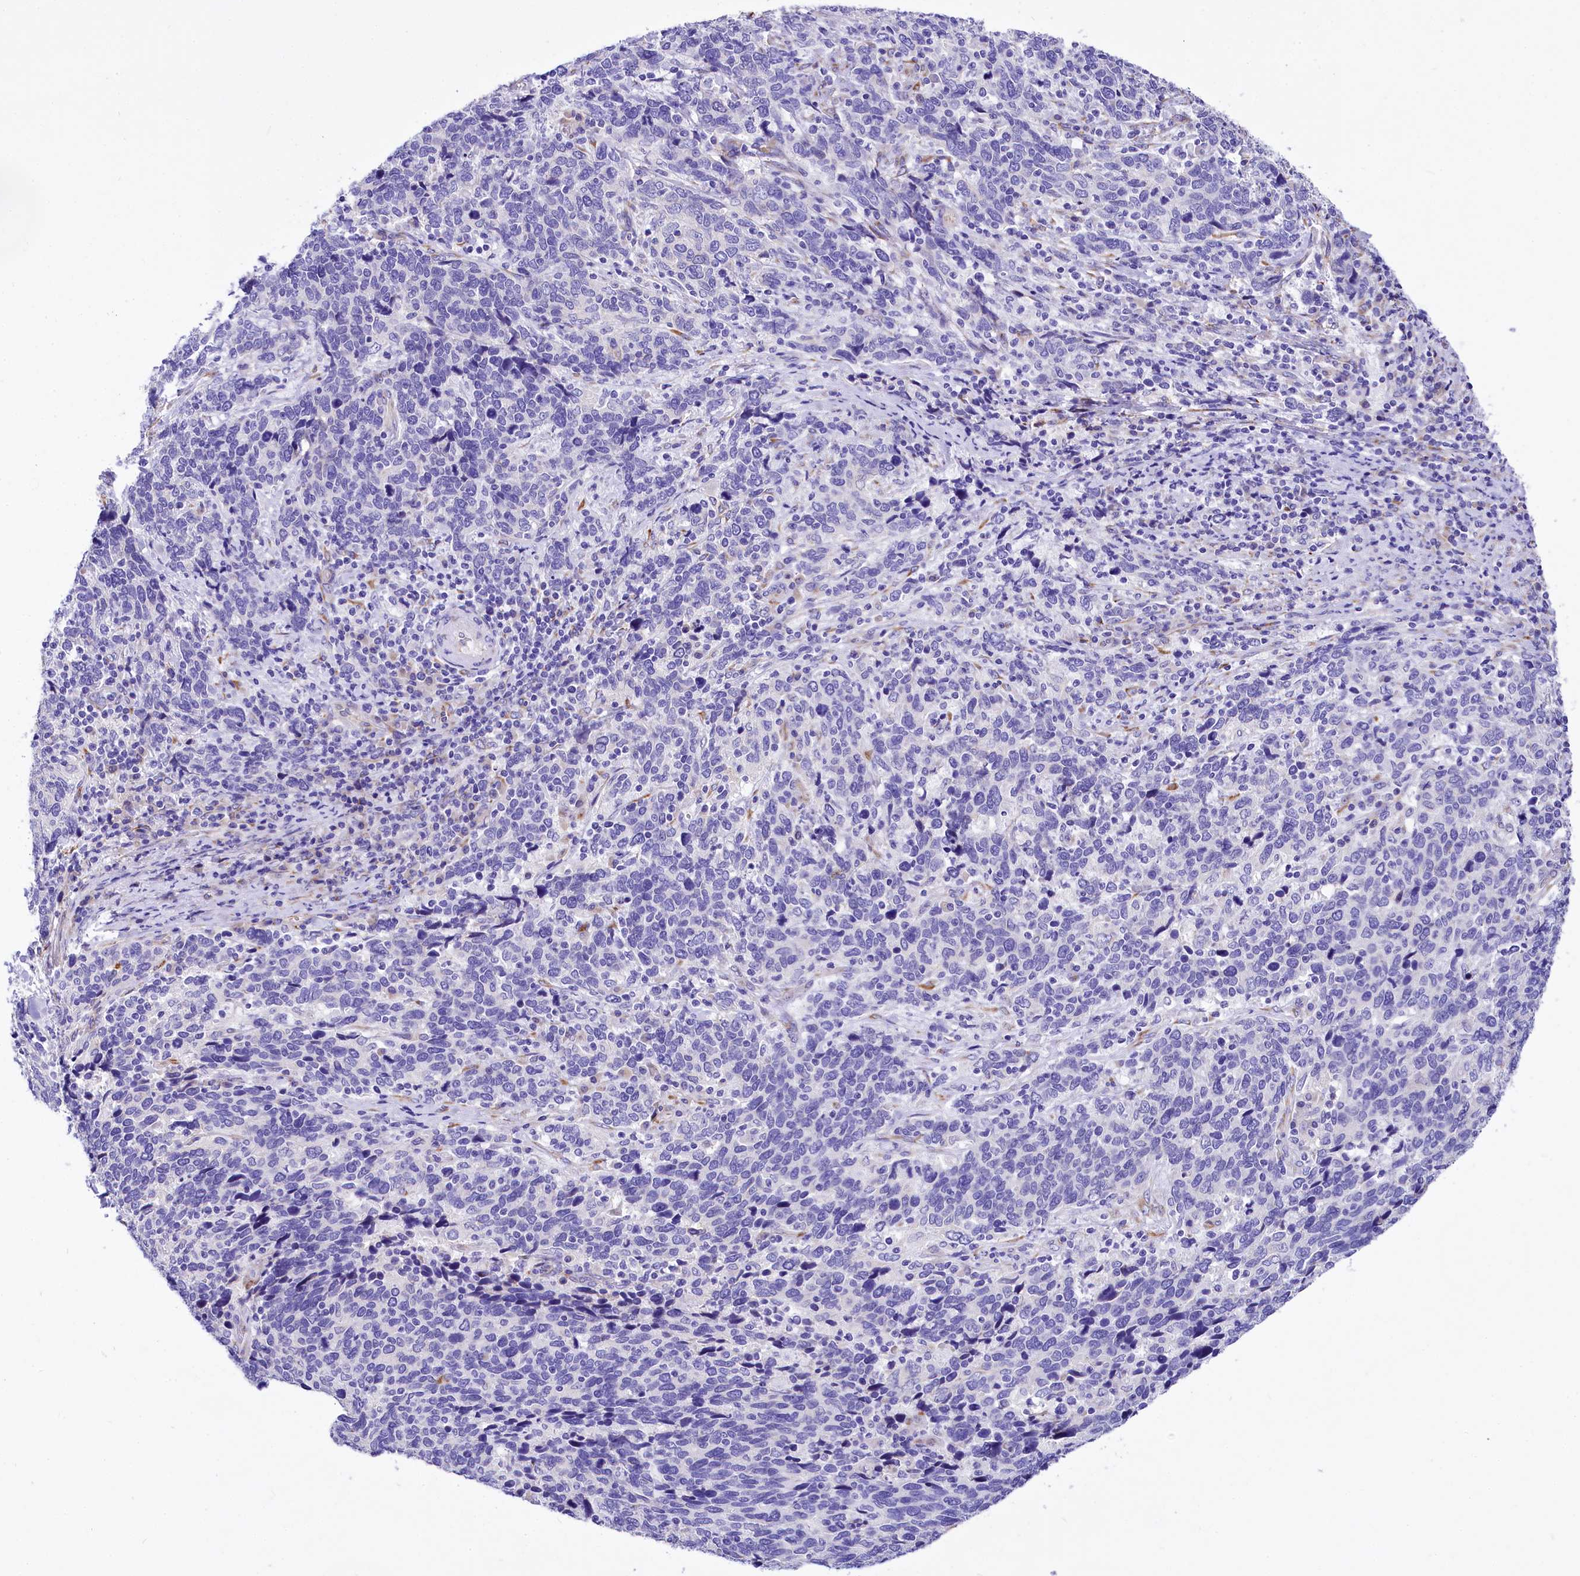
{"staining": {"intensity": "negative", "quantity": "none", "location": "none"}, "tissue": "cervical cancer", "cell_type": "Tumor cells", "image_type": "cancer", "snomed": [{"axis": "morphology", "description": "Squamous cell carcinoma, NOS"}, {"axis": "topography", "description": "Cervix"}], "caption": "A high-resolution histopathology image shows IHC staining of cervical cancer, which reveals no significant expression in tumor cells.", "gene": "A2ML1", "patient": {"sex": "female", "age": 41}}